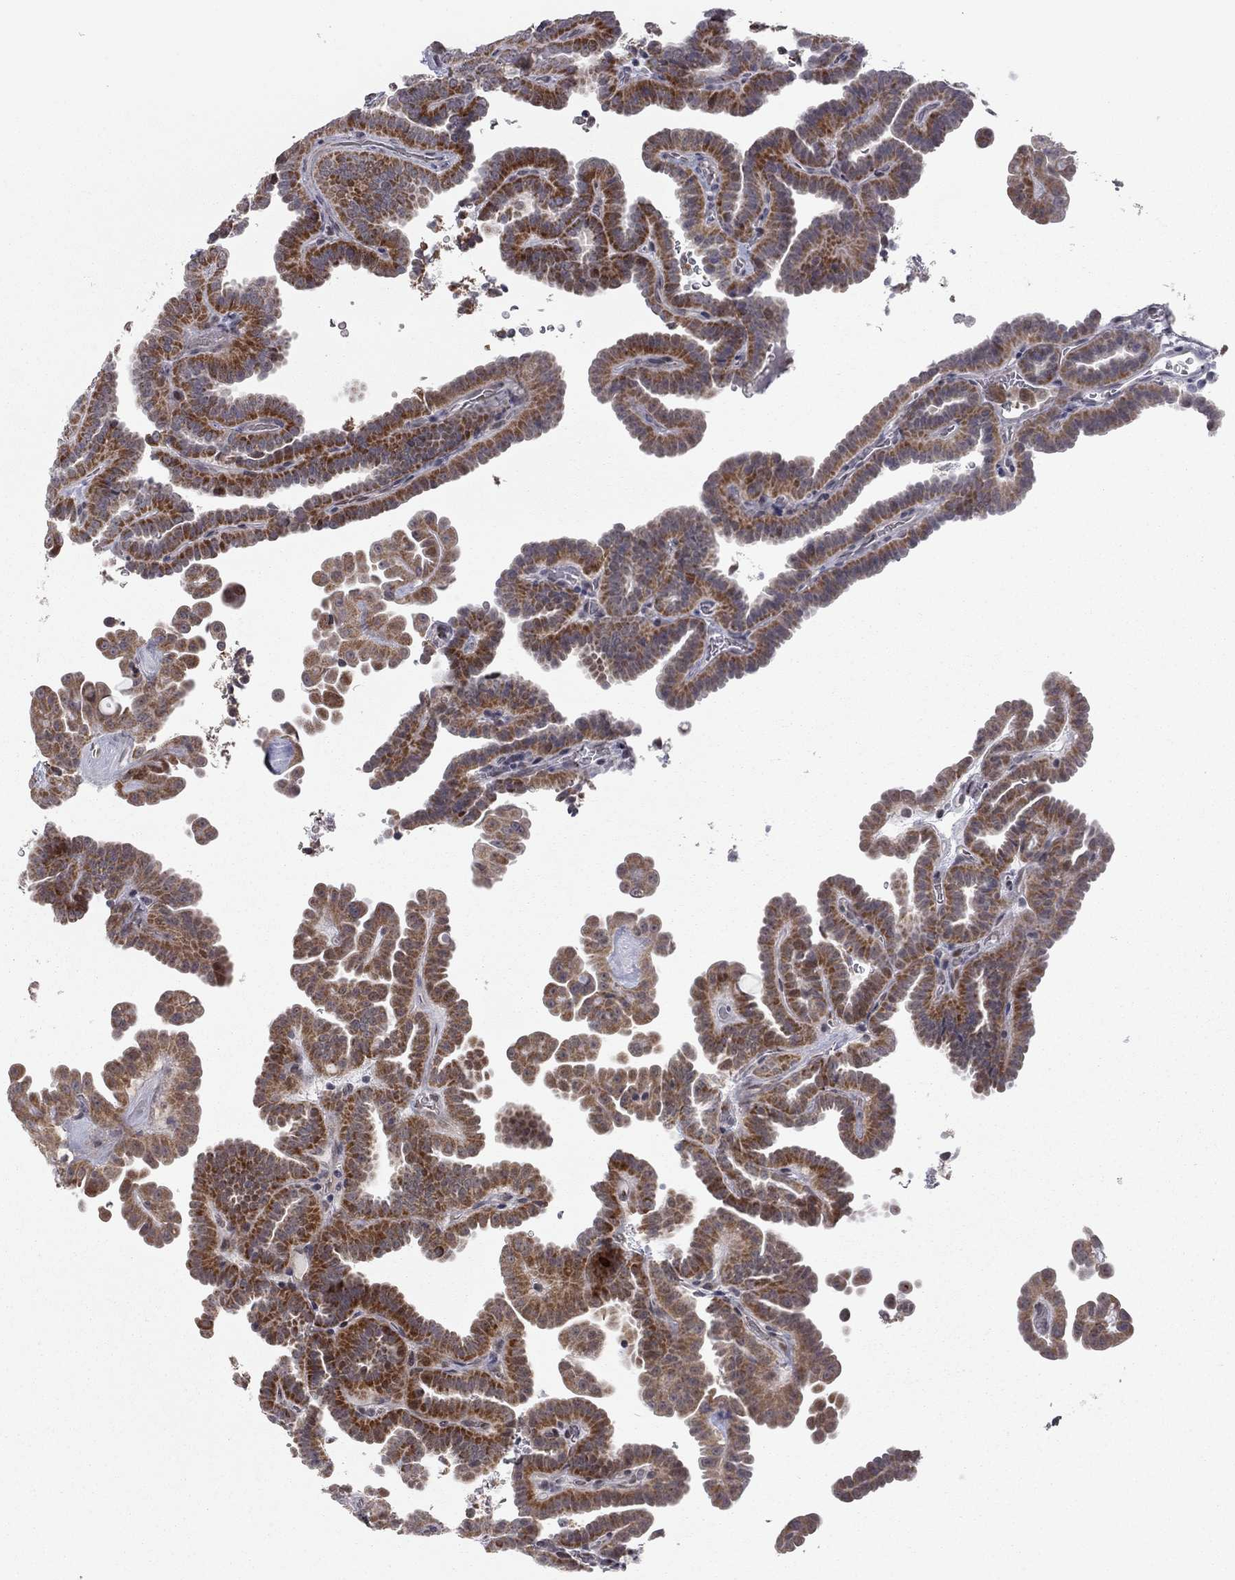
{"staining": {"intensity": "moderate", "quantity": ">75%", "location": "cytoplasmic/membranous"}, "tissue": "thyroid cancer", "cell_type": "Tumor cells", "image_type": "cancer", "snomed": [{"axis": "morphology", "description": "Papillary adenocarcinoma, NOS"}, {"axis": "topography", "description": "Thyroid gland"}], "caption": "Immunohistochemistry image of neoplastic tissue: thyroid cancer (papillary adenocarcinoma) stained using immunohistochemistry exhibits medium levels of moderate protein expression localized specifically in the cytoplasmic/membranous of tumor cells, appearing as a cytoplasmic/membranous brown color.", "gene": "MC3R", "patient": {"sex": "female", "age": 39}}